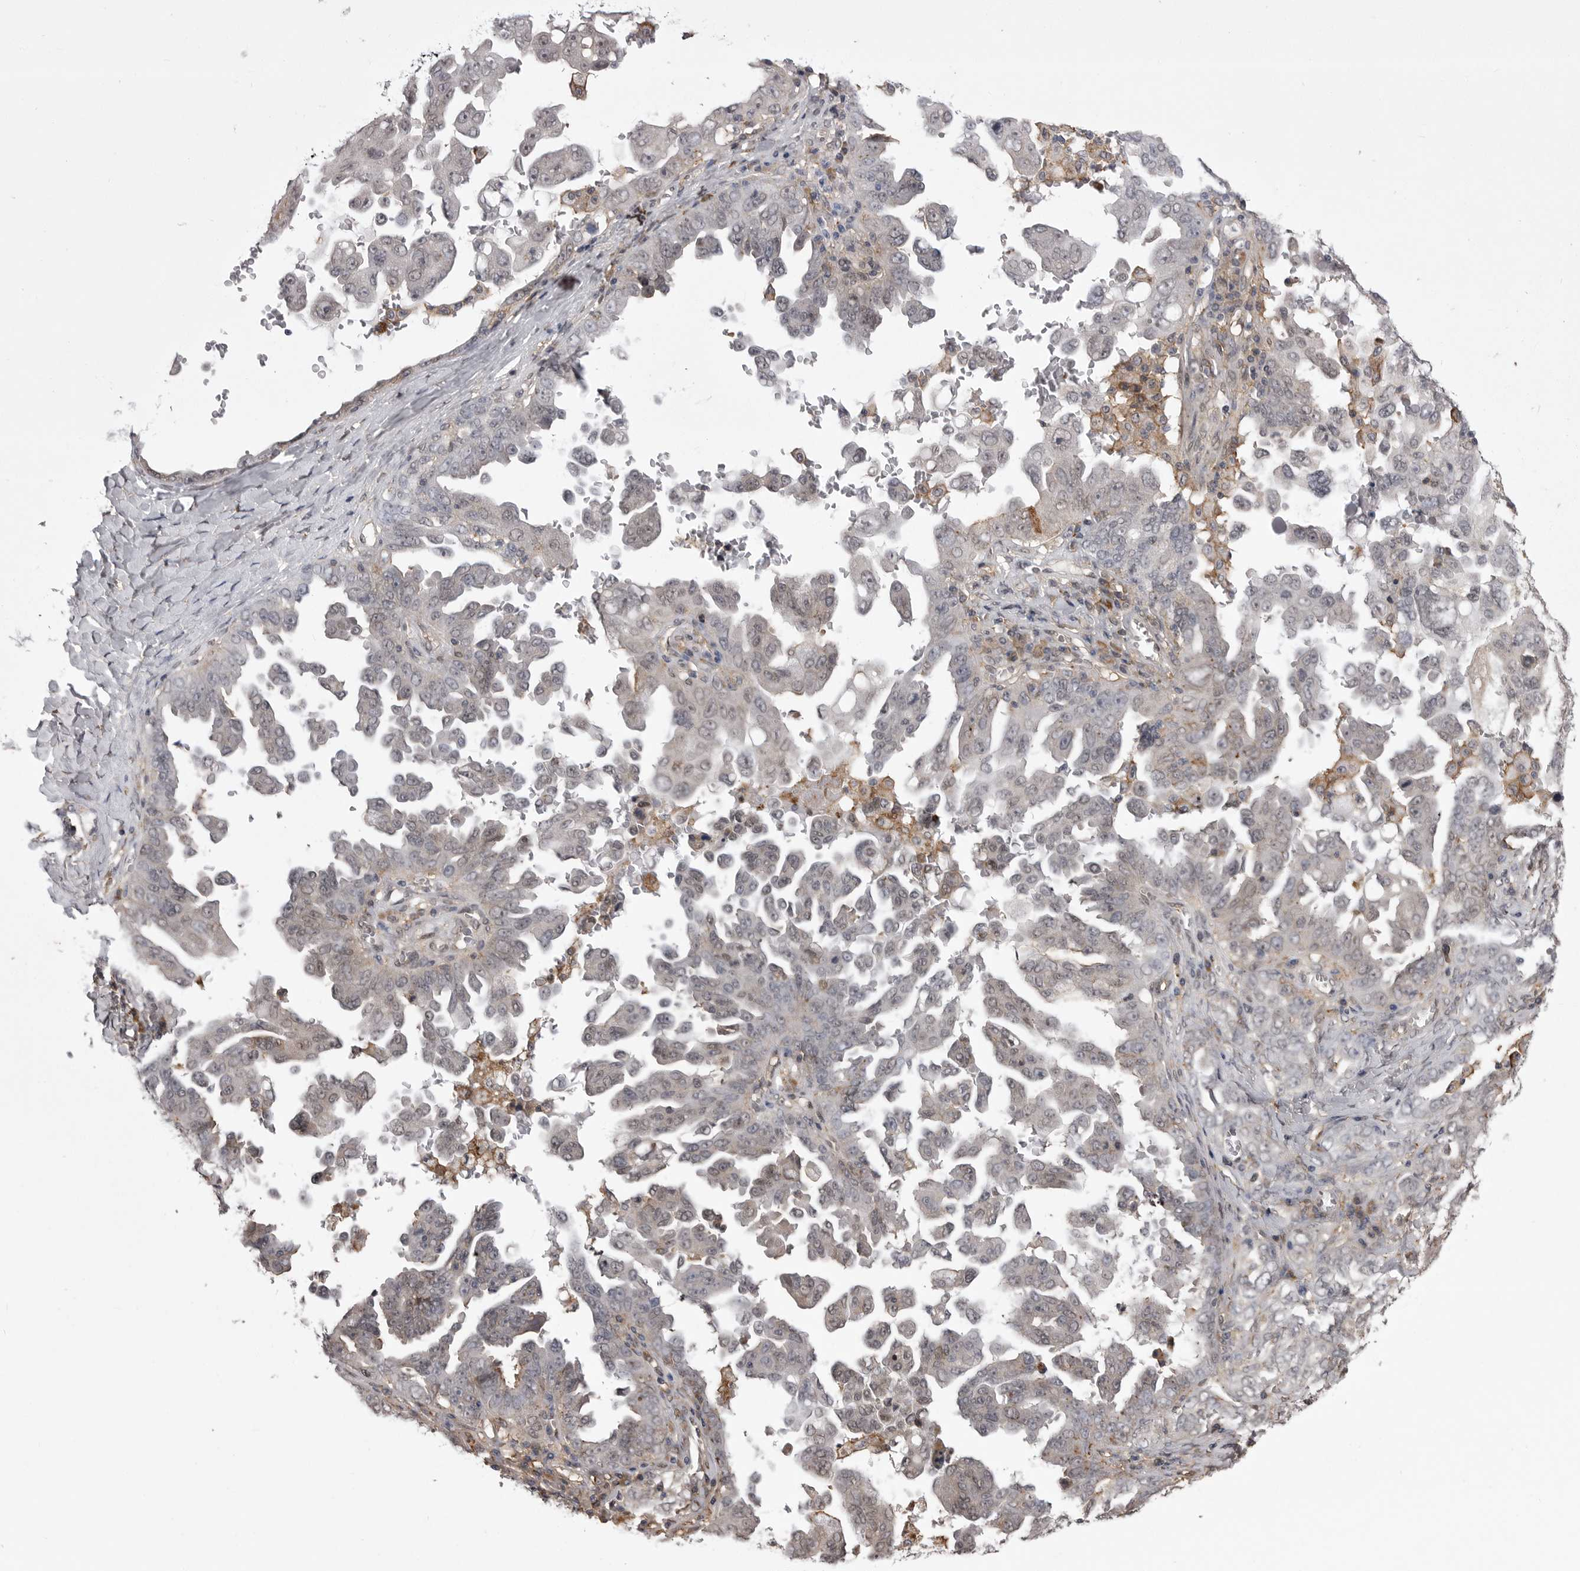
{"staining": {"intensity": "weak", "quantity": "<25%", "location": "nuclear"}, "tissue": "ovarian cancer", "cell_type": "Tumor cells", "image_type": "cancer", "snomed": [{"axis": "morphology", "description": "Carcinoma, endometroid"}, {"axis": "topography", "description": "Ovary"}], "caption": "Tumor cells are negative for protein expression in human ovarian cancer.", "gene": "ABL1", "patient": {"sex": "female", "age": 62}}